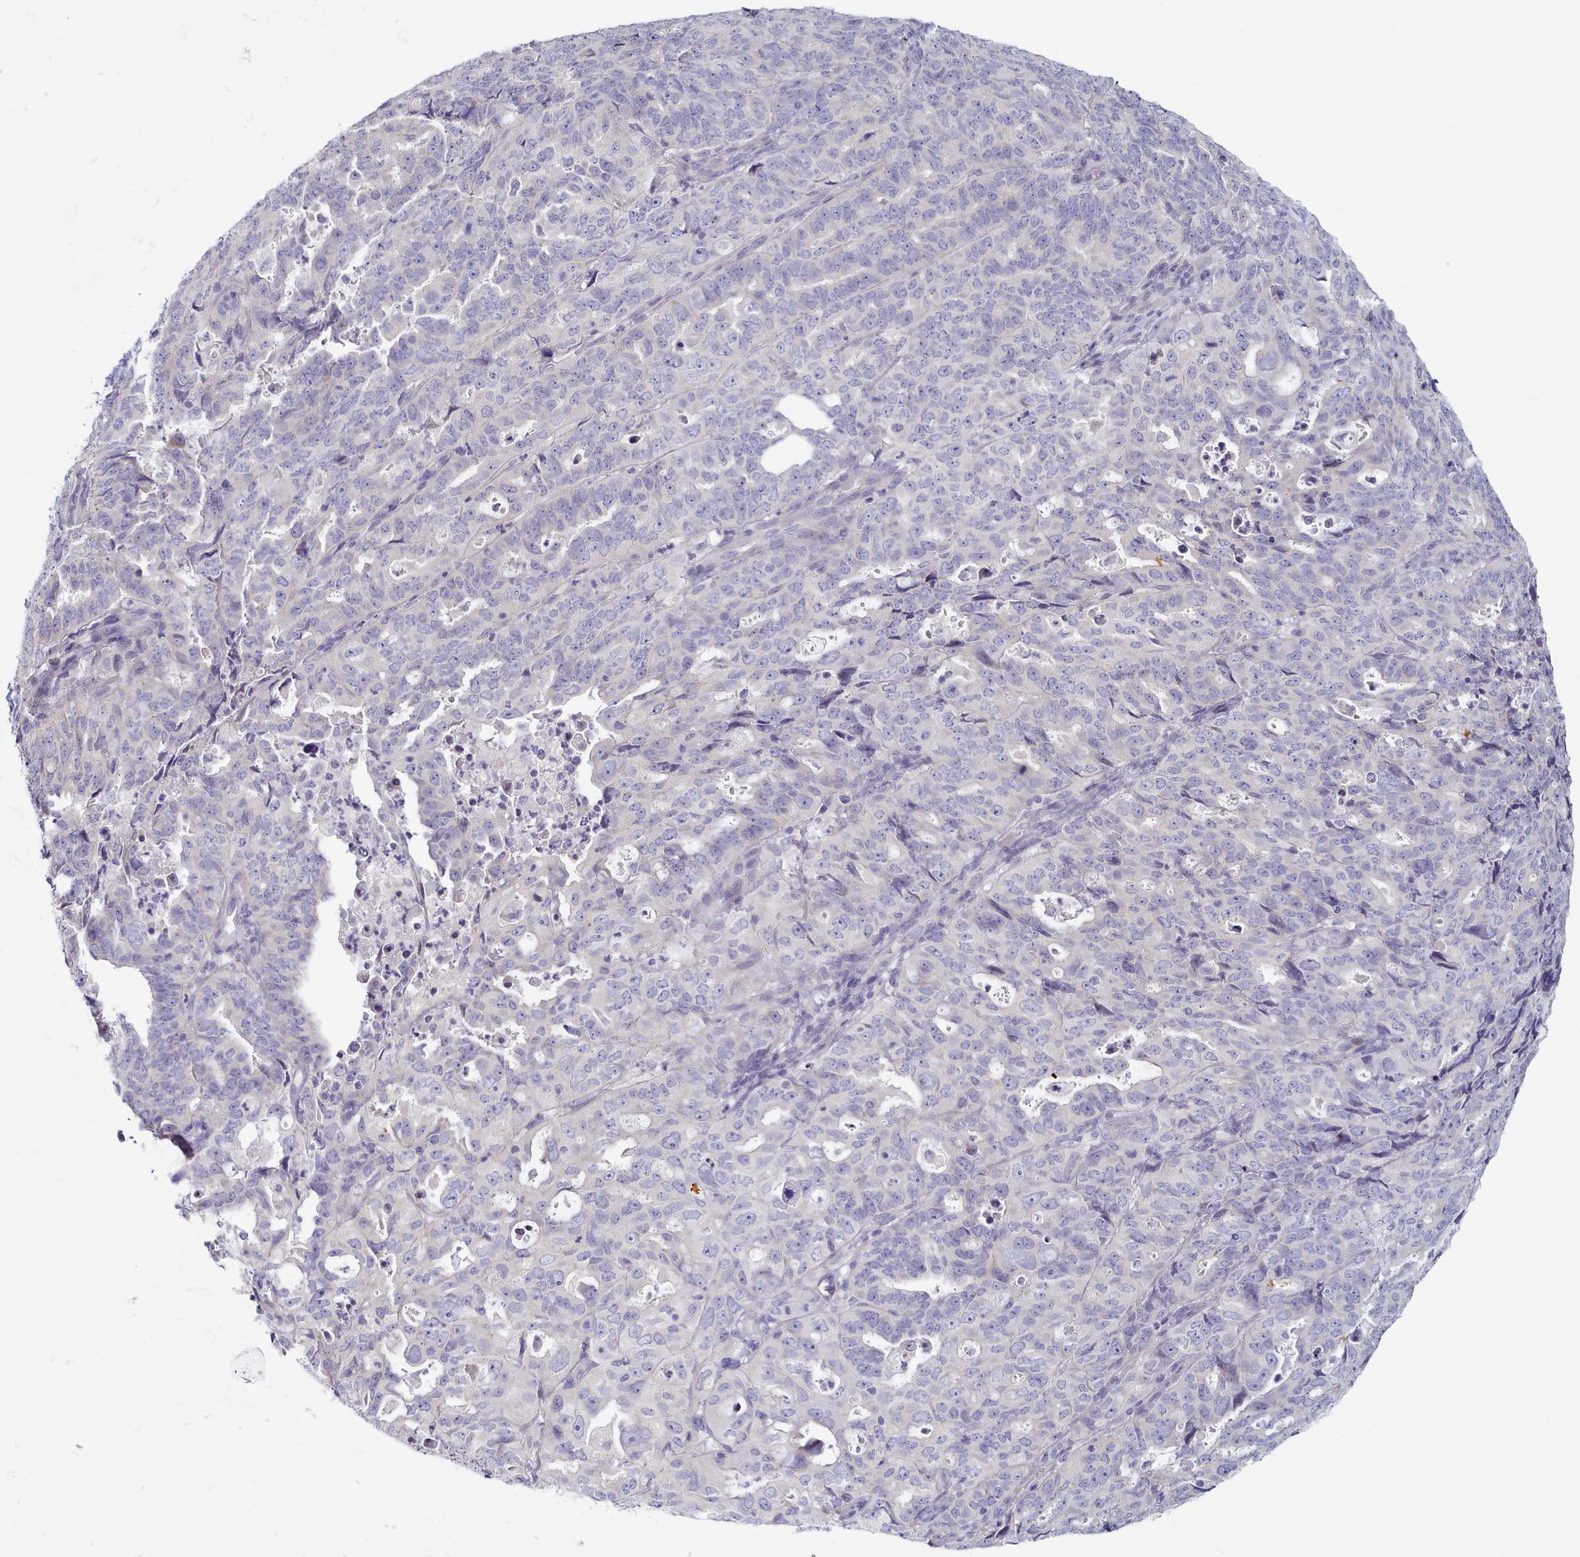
{"staining": {"intensity": "negative", "quantity": "none", "location": "none"}, "tissue": "endometrial cancer", "cell_type": "Tumor cells", "image_type": "cancer", "snomed": [{"axis": "morphology", "description": "Adenocarcinoma, NOS"}, {"axis": "topography", "description": "Endometrium"}], "caption": "Immunohistochemical staining of human endometrial cancer demonstrates no significant expression in tumor cells.", "gene": "TYW1B", "patient": {"sex": "female", "age": 65}}